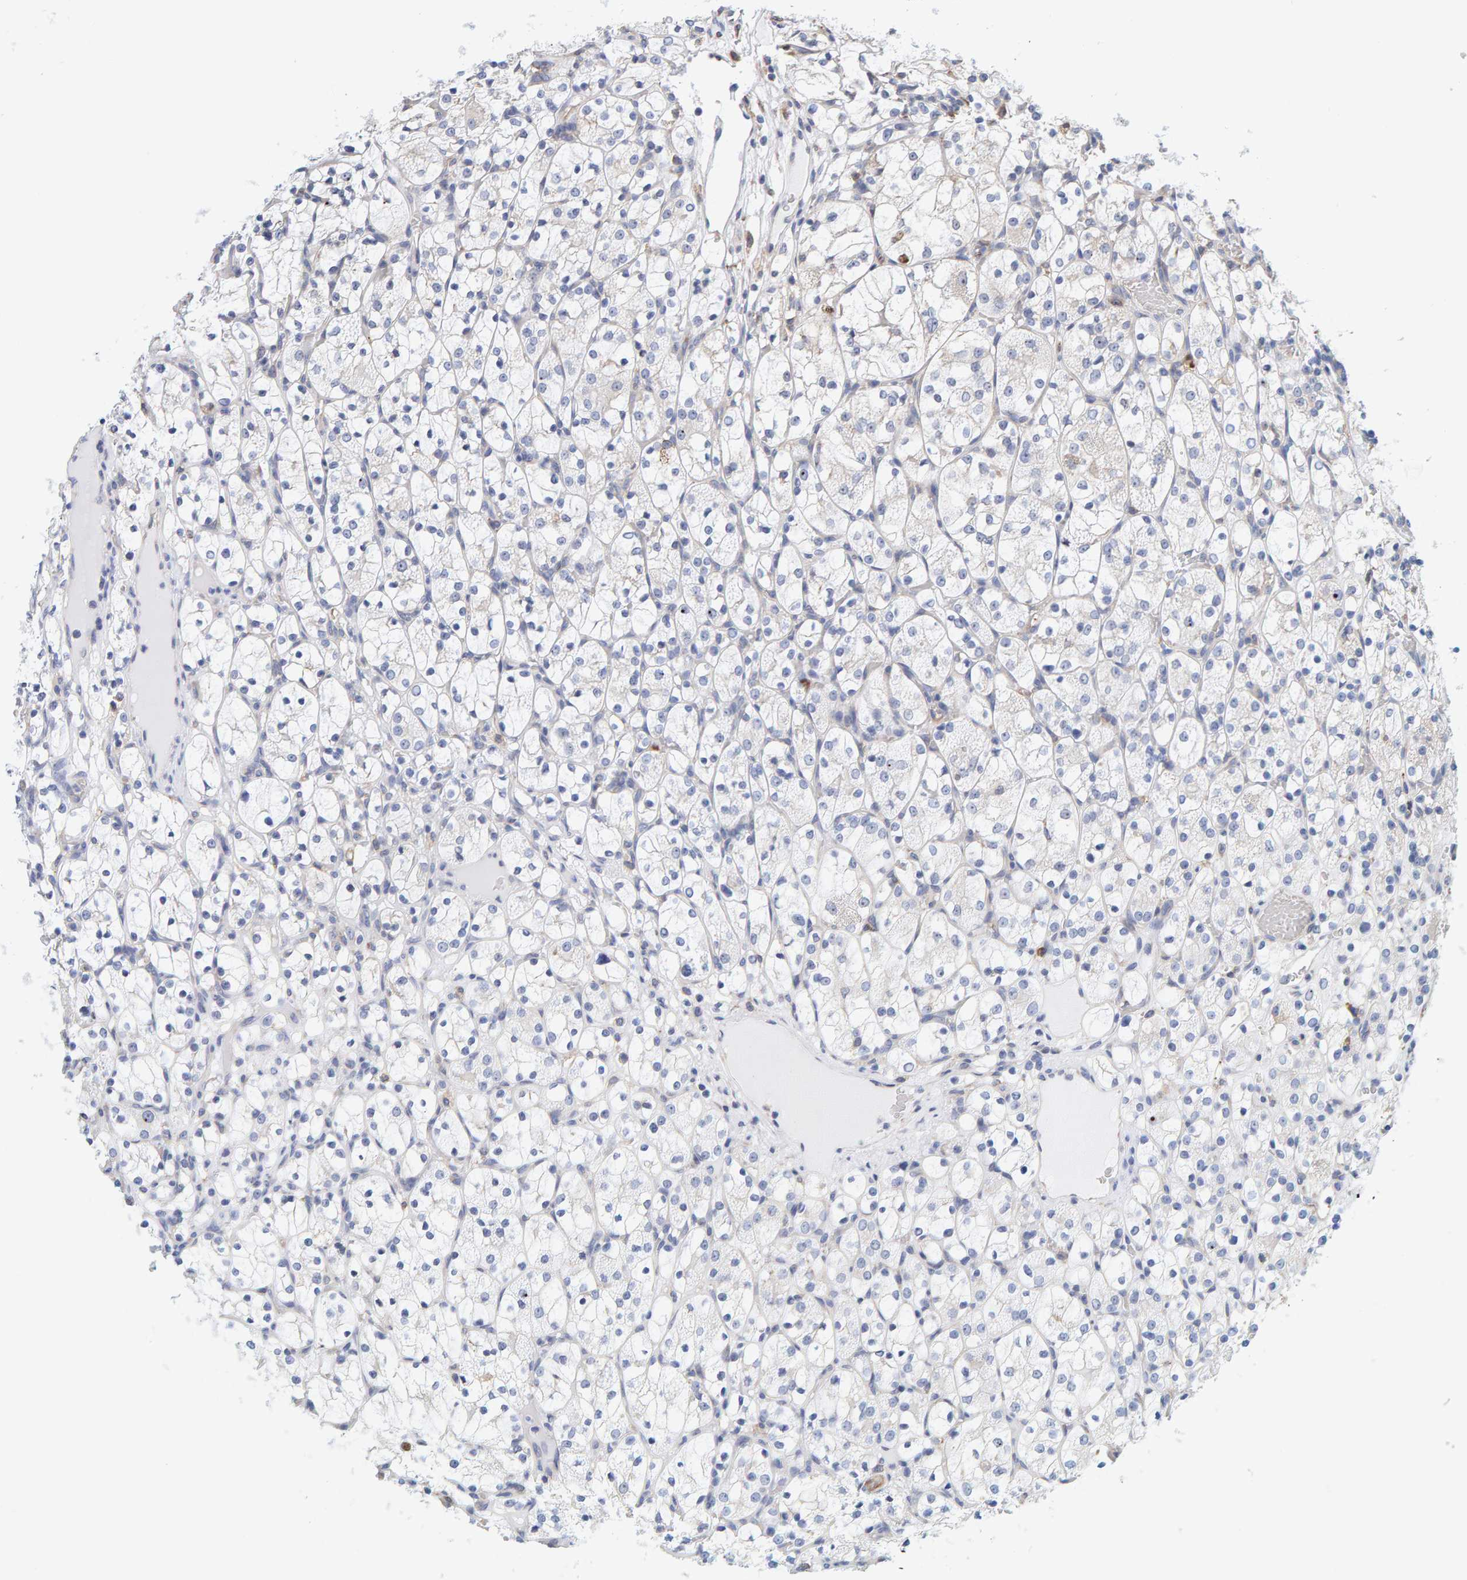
{"staining": {"intensity": "negative", "quantity": "none", "location": "none"}, "tissue": "renal cancer", "cell_type": "Tumor cells", "image_type": "cancer", "snomed": [{"axis": "morphology", "description": "Adenocarcinoma, NOS"}, {"axis": "topography", "description": "Kidney"}], "caption": "High magnification brightfield microscopy of renal adenocarcinoma stained with DAB (3,3'-diaminobenzidine) (brown) and counterstained with hematoxylin (blue): tumor cells show no significant positivity. (DAB IHC with hematoxylin counter stain).", "gene": "SGPL1", "patient": {"sex": "female", "age": 69}}